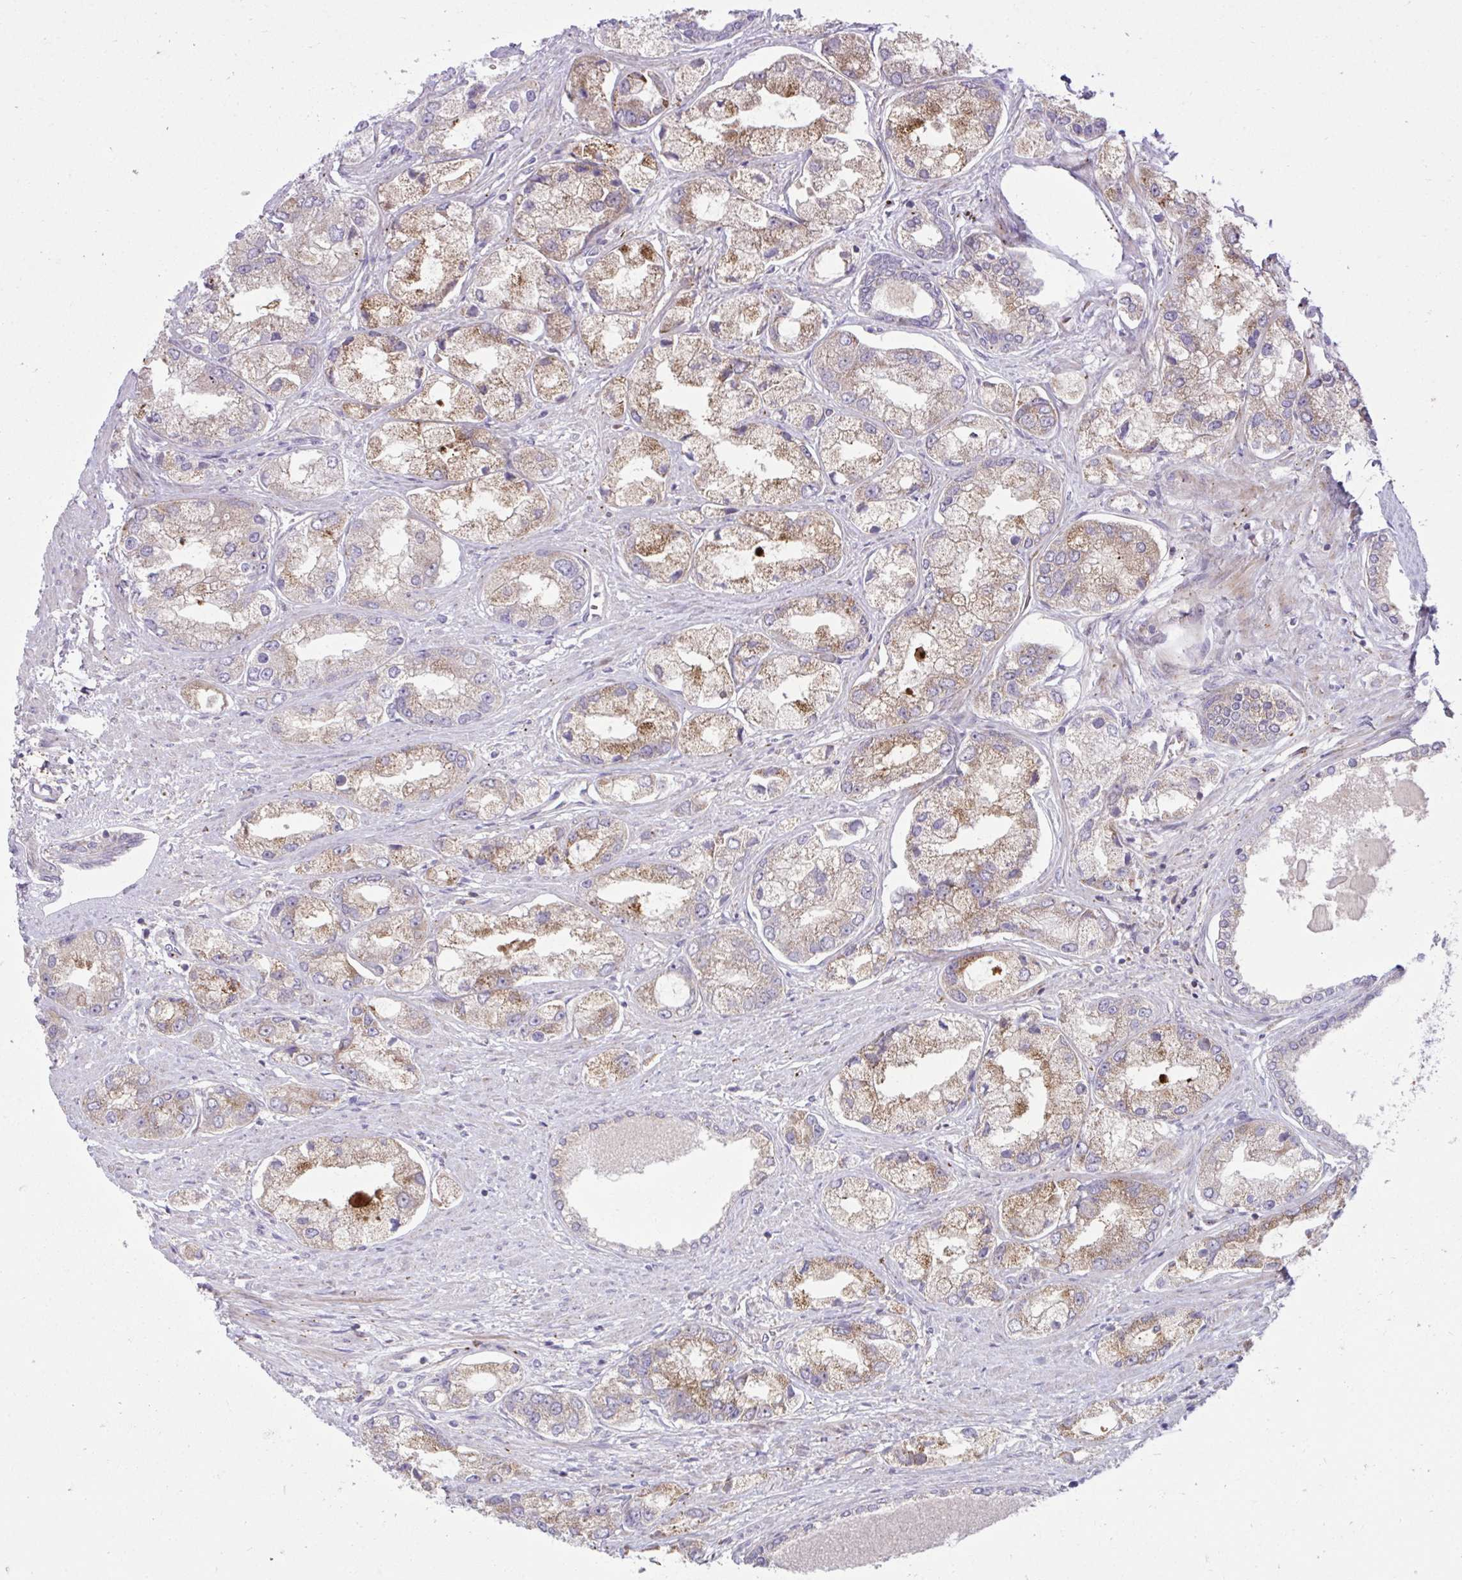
{"staining": {"intensity": "moderate", "quantity": ">75%", "location": "cytoplasmic/membranous"}, "tissue": "prostate cancer", "cell_type": "Tumor cells", "image_type": "cancer", "snomed": [{"axis": "morphology", "description": "Adenocarcinoma, Low grade"}, {"axis": "topography", "description": "Prostate"}], "caption": "Moderate cytoplasmic/membranous protein positivity is seen in approximately >75% of tumor cells in low-grade adenocarcinoma (prostate).", "gene": "C16orf54", "patient": {"sex": "male", "age": 69}}